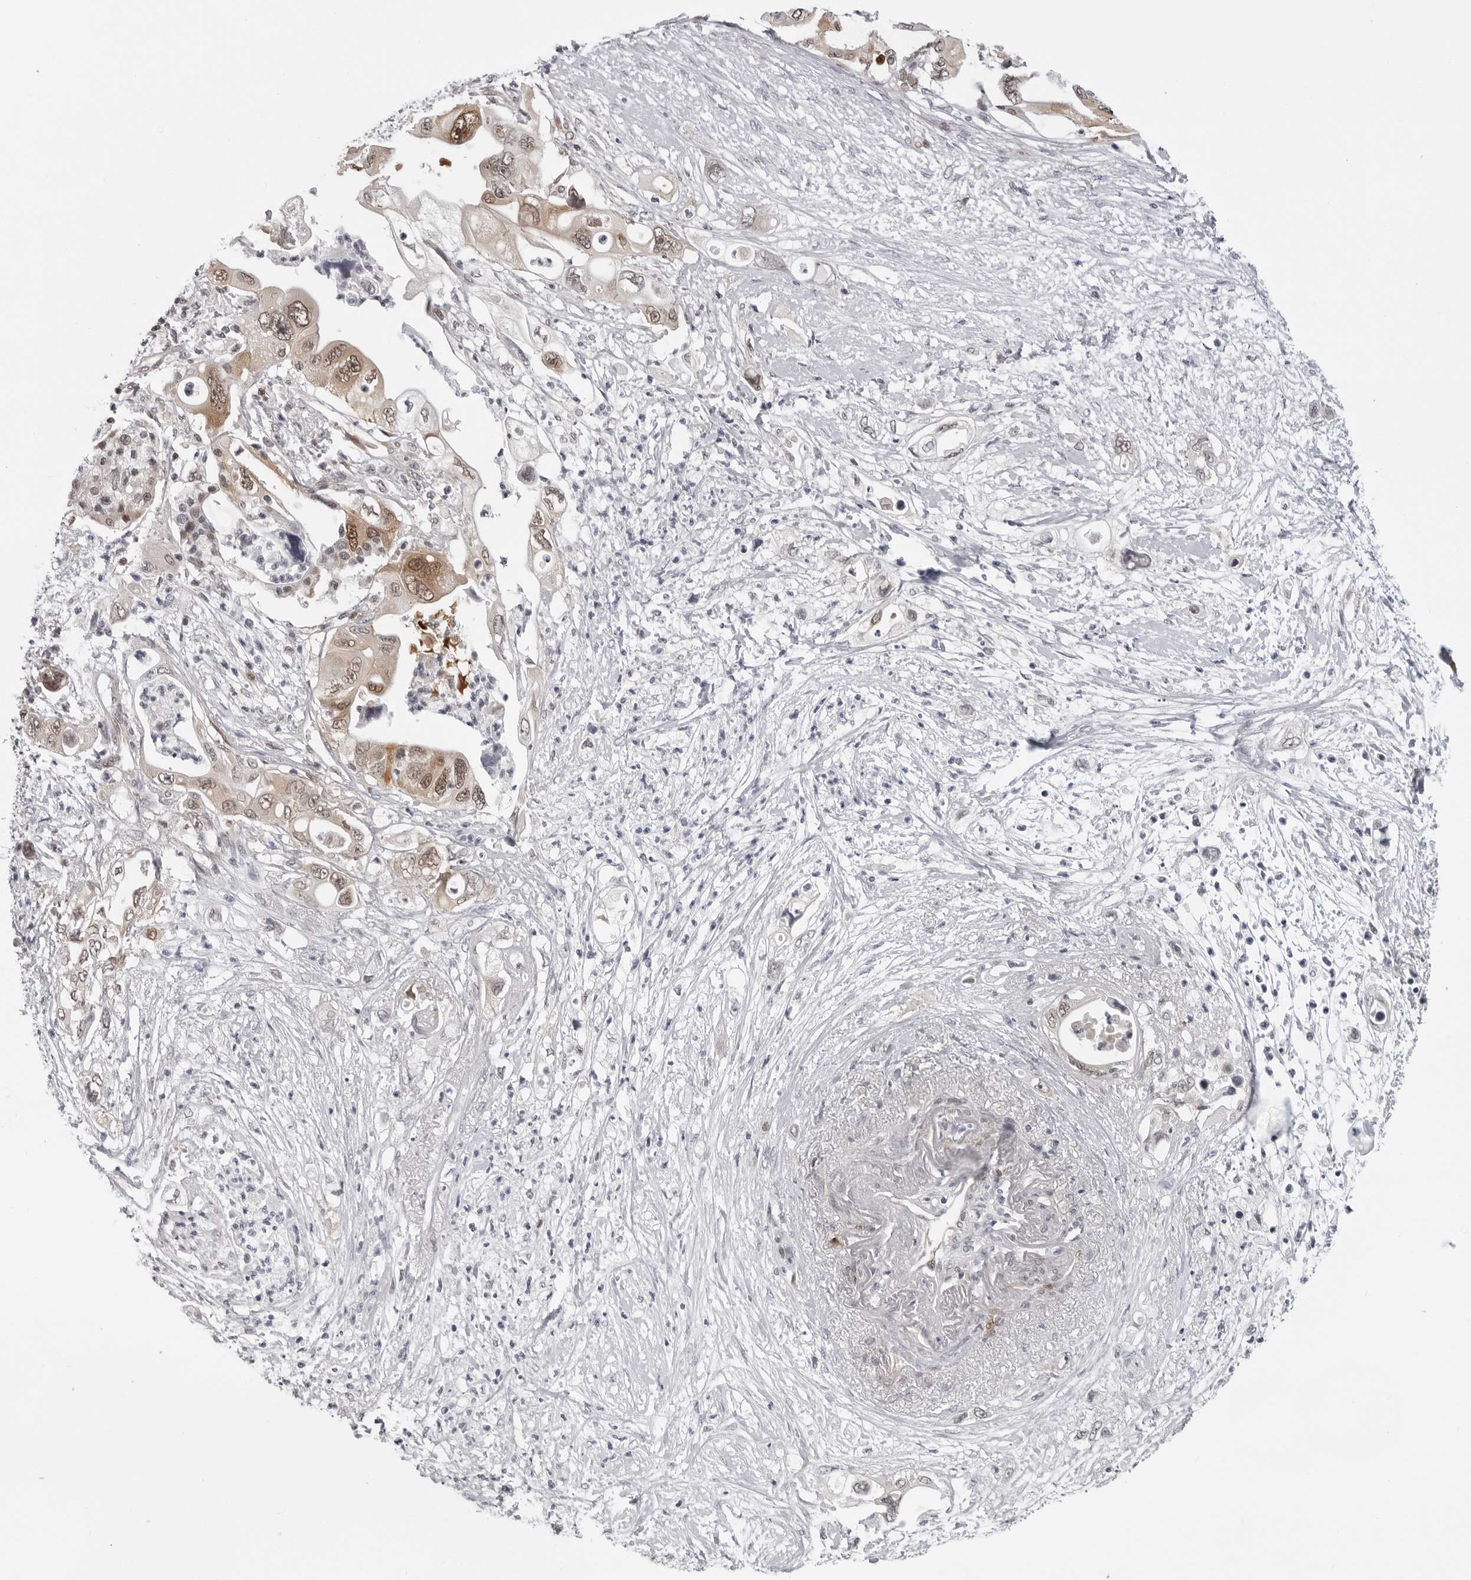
{"staining": {"intensity": "moderate", "quantity": "<25%", "location": "cytoplasmic/membranous"}, "tissue": "pancreatic cancer", "cell_type": "Tumor cells", "image_type": "cancer", "snomed": [{"axis": "morphology", "description": "Adenocarcinoma, NOS"}, {"axis": "topography", "description": "Pancreas"}], "caption": "Immunohistochemical staining of pancreatic adenocarcinoma displays moderate cytoplasmic/membranous protein positivity in about <25% of tumor cells.", "gene": "CASP7", "patient": {"sex": "male", "age": 66}}